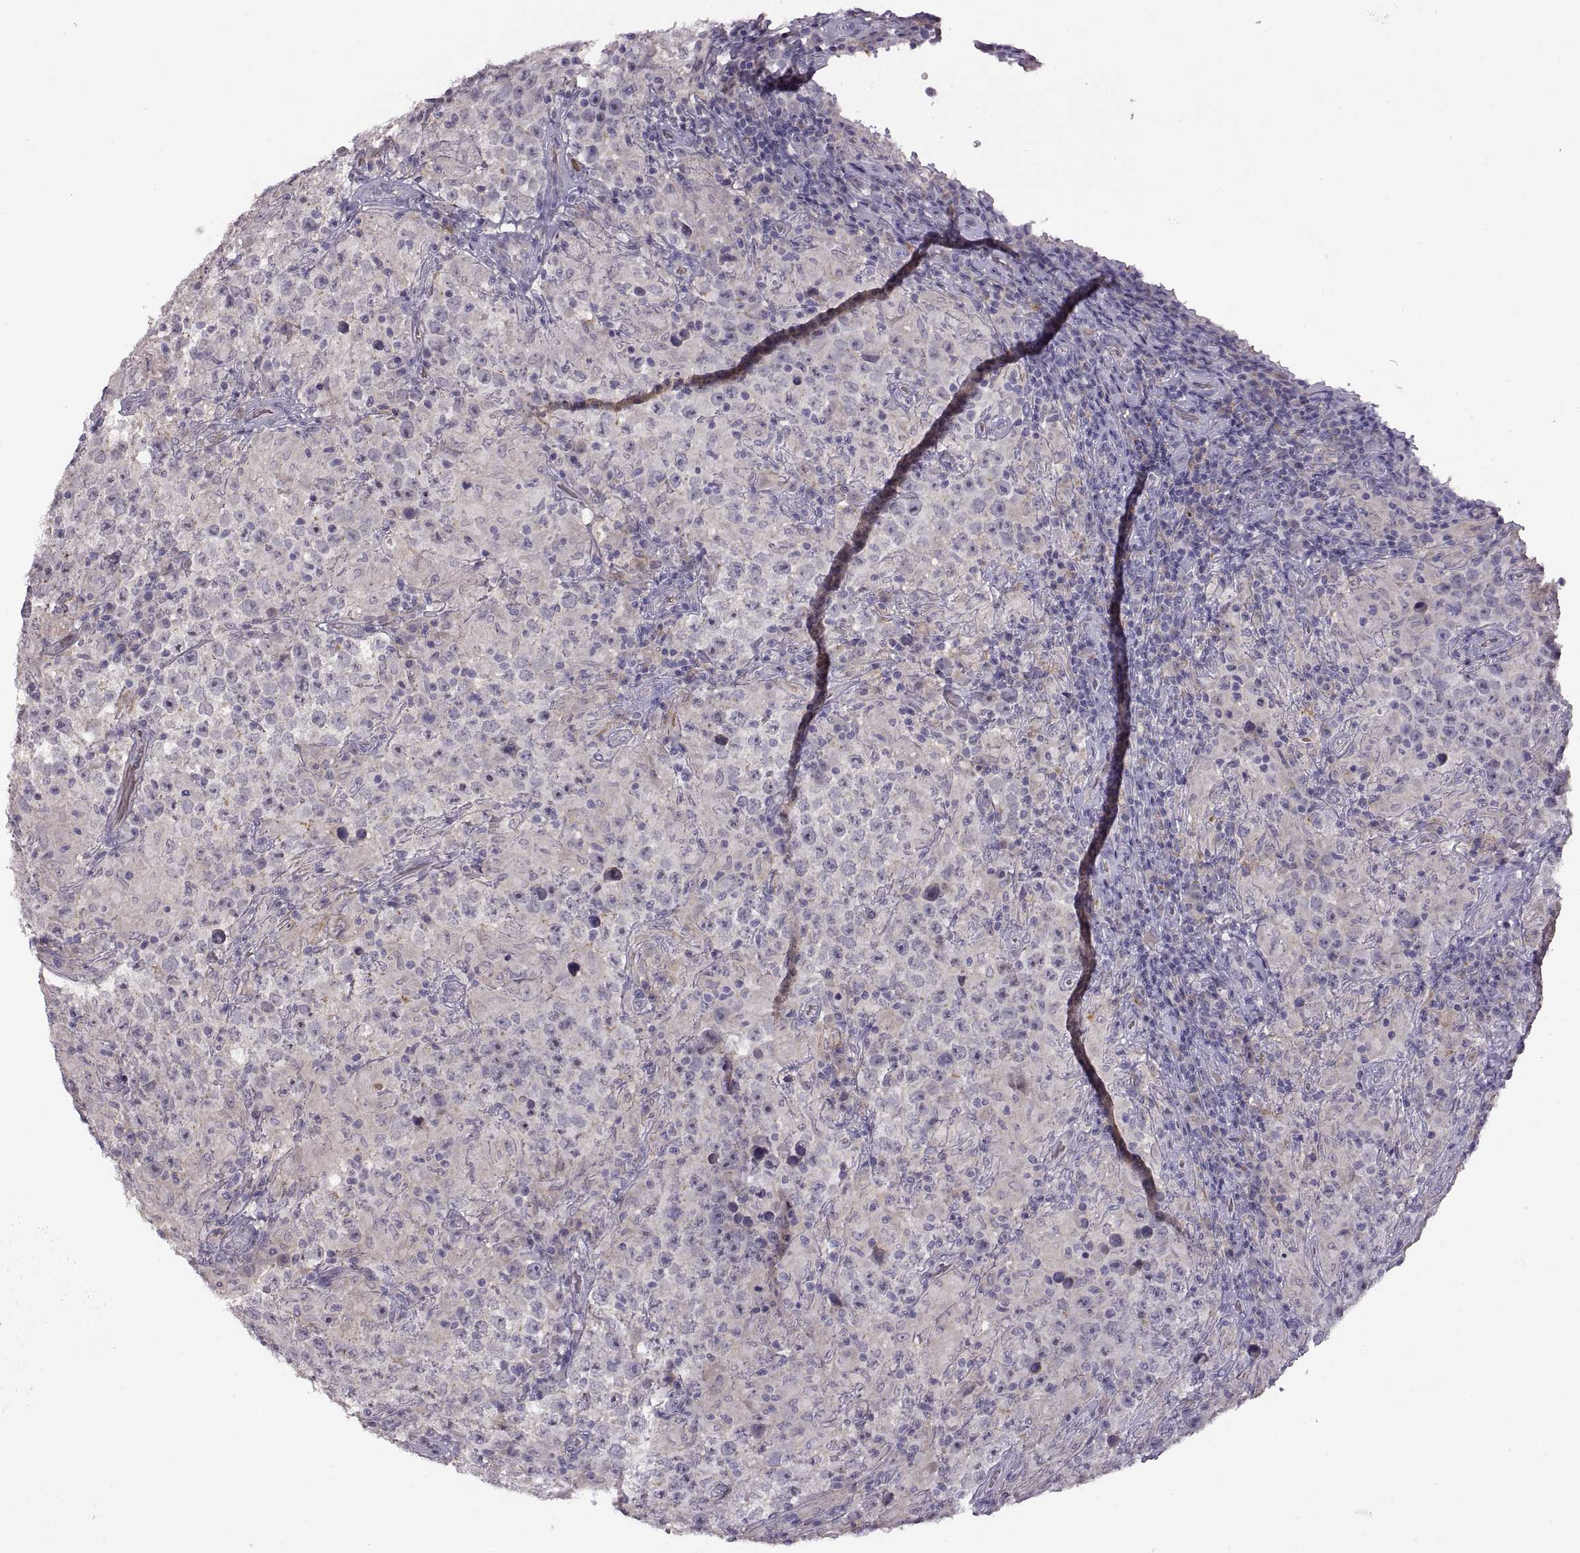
{"staining": {"intensity": "negative", "quantity": "none", "location": "none"}, "tissue": "testis cancer", "cell_type": "Tumor cells", "image_type": "cancer", "snomed": [{"axis": "morphology", "description": "Seminoma, NOS"}, {"axis": "morphology", "description": "Carcinoma, Embryonal, NOS"}, {"axis": "topography", "description": "Testis"}], "caption": "Photomicrograph shows no protein positivity in tumor cells of testis cancer (seminoma) tissue.", "gene": "MEIOC", "patient": {"sex": "male", "age": 41}}